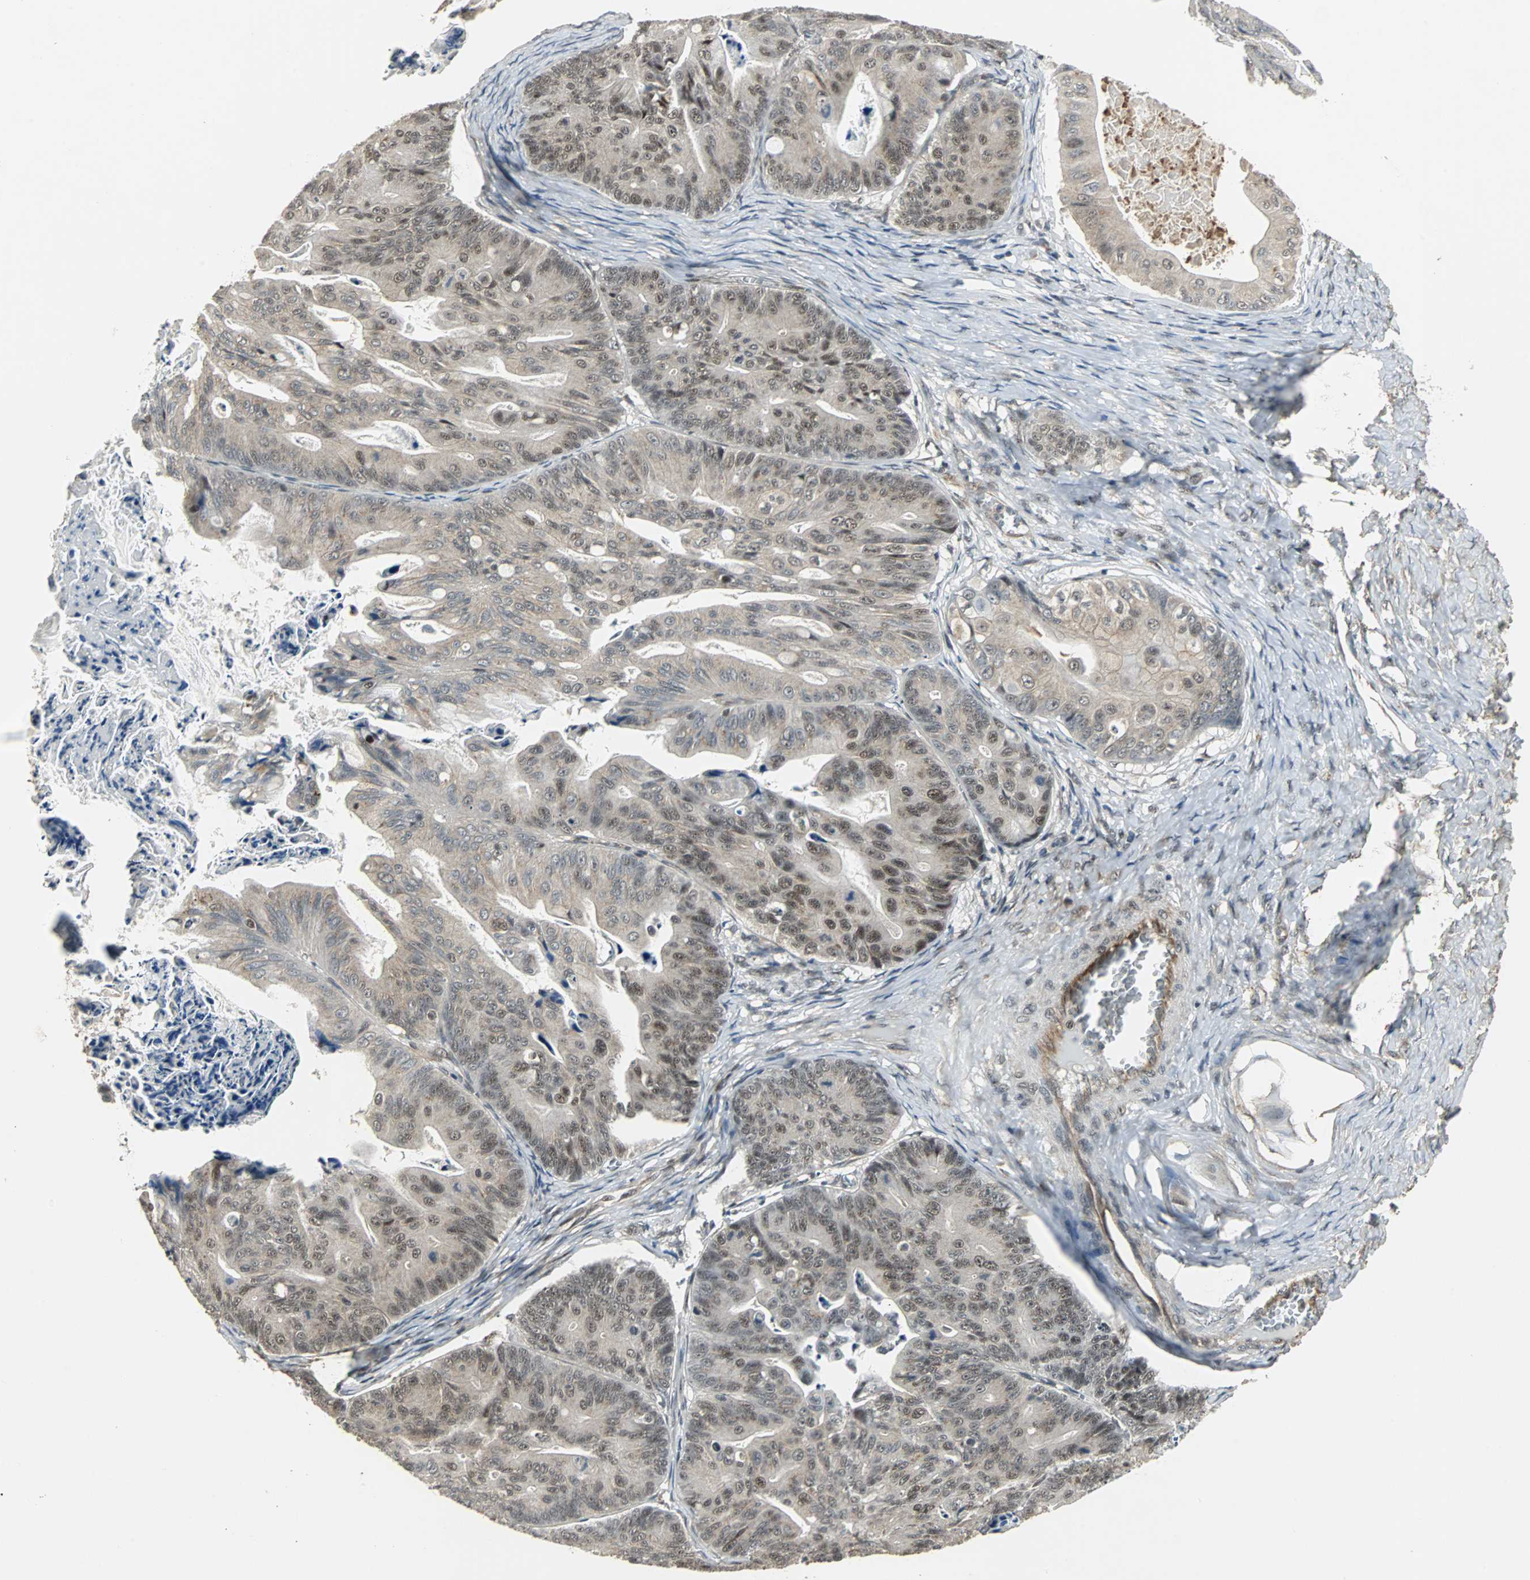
{"staining": {"intensity": "moderate", "quantity": "25%-75%", "location": "nuclear"}, "tissue": "ovarian cancer", "cell_type": "Tumor cells", "image_type": "cancer", "snomed": [{"axis": "morphology", "description": "Cystadenocarcinoma, mucinous, NOS"}, {"axis": "topography", "description": "Ovary"}], "caption": "Human ovarian cancer (mucinous cystadenocarcinoma) stained for a protein (brown) demonstrates moderate nuclear positive staining in about 25%-75% of tumor cells.", "gene": "MED4", "patient": {"sex": "female", "age": 36}}